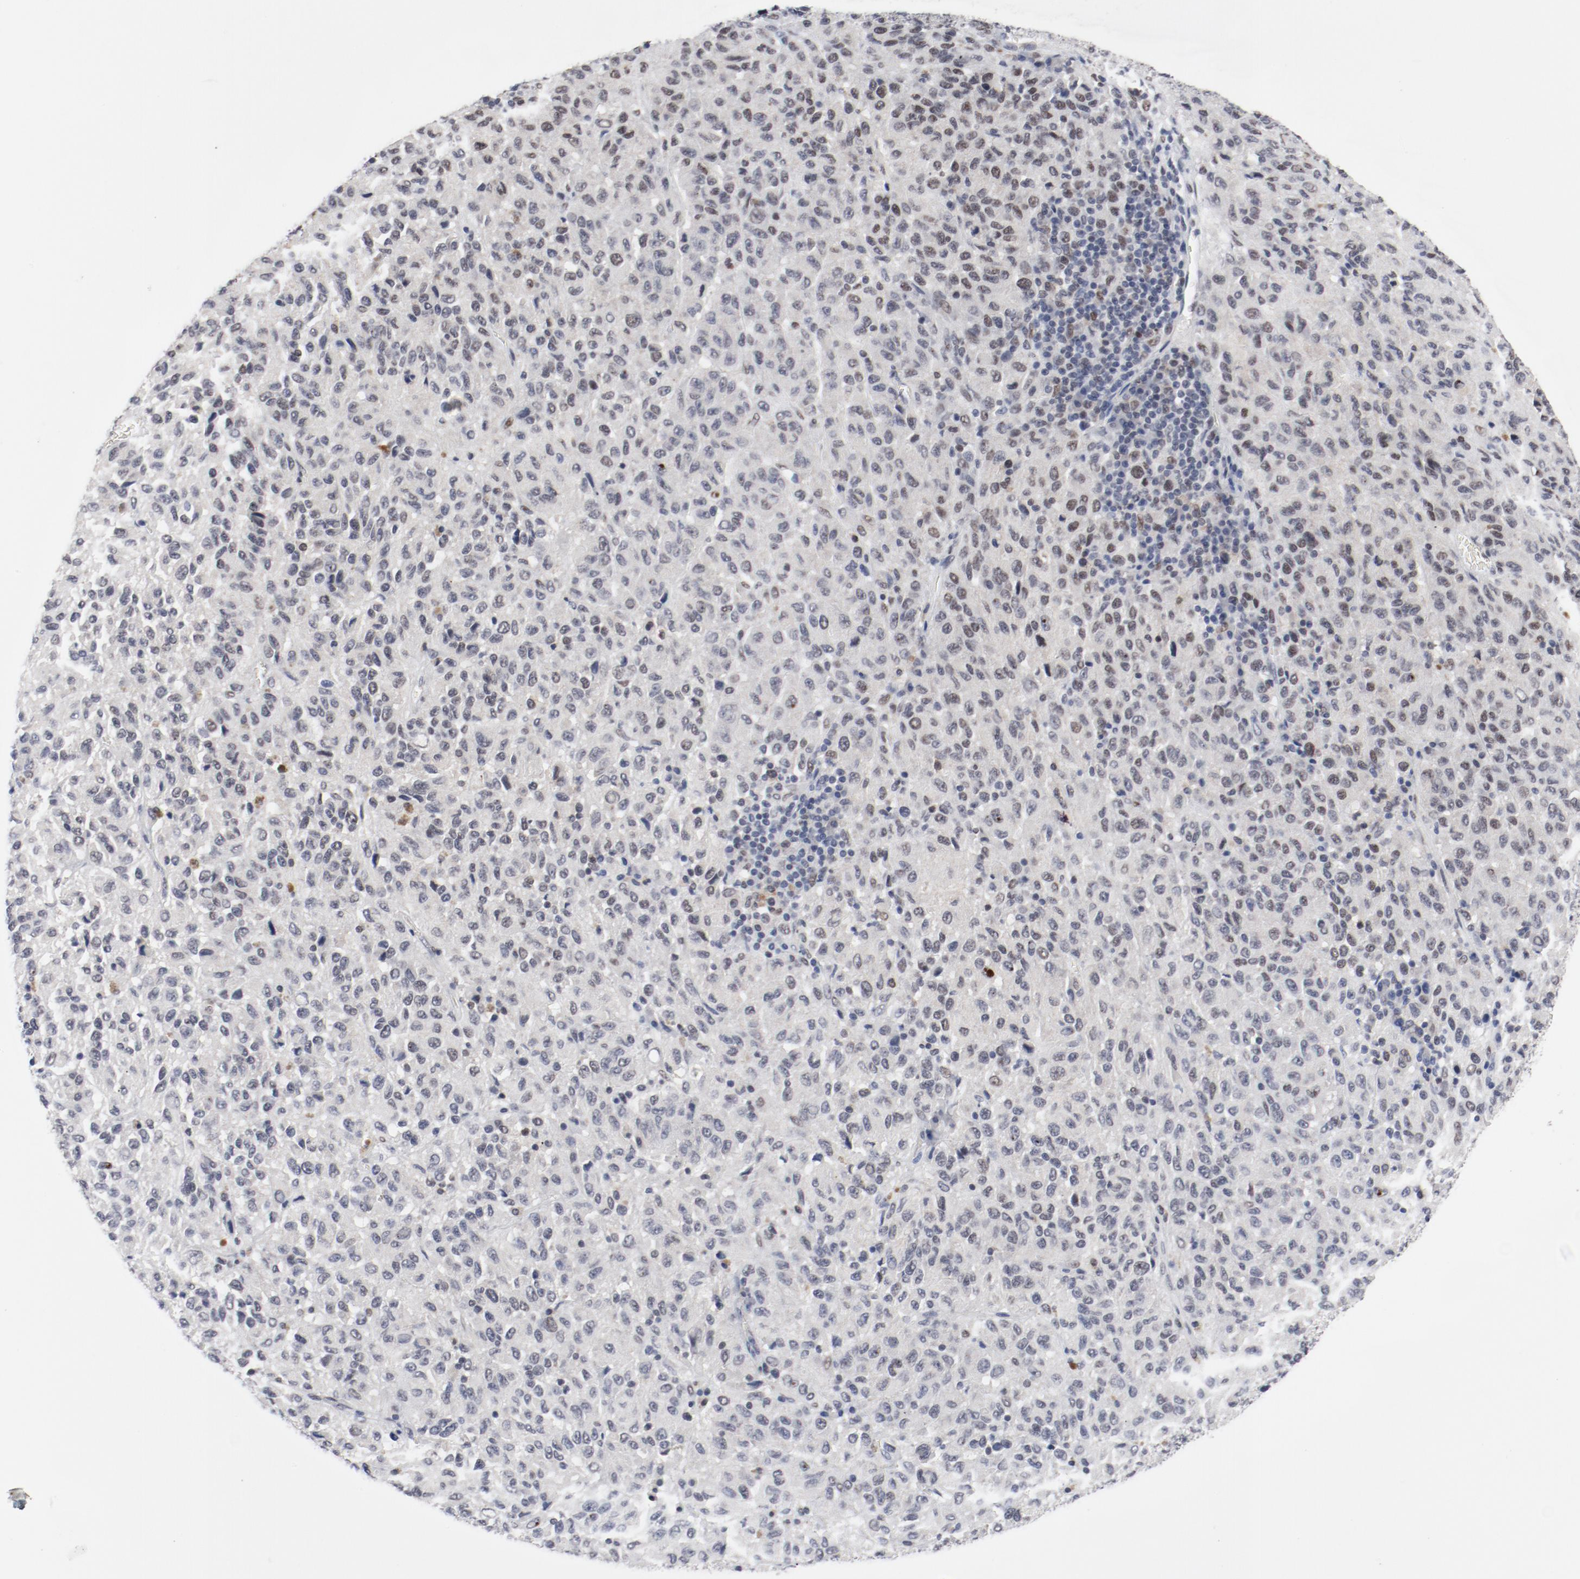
{"staining": {"intensity": "weak", "quantity": "25%-75%", "location": "nuclear"}, "tissue": "melanoma", "cell_type": "Tumor cells", "image_type": "cancer", "snomed": [{"axis": "morphology", "description": "Malignant melanoma, Metastatic site"}, {"axis": "topography", "description": "Lung"}], "caption": "High-magnification brightfield microscopy of malignant melanoma (metastatic site) stained with DAB (3,3'-diaminobenzidine) (brown) and counterstained with hematoxylin (blue). tumor cells exhibit weak nuclear staining is present in about25%-75% of cells.", "gene": "ARNT", "patient": {"sex": "male", "age": 64}}